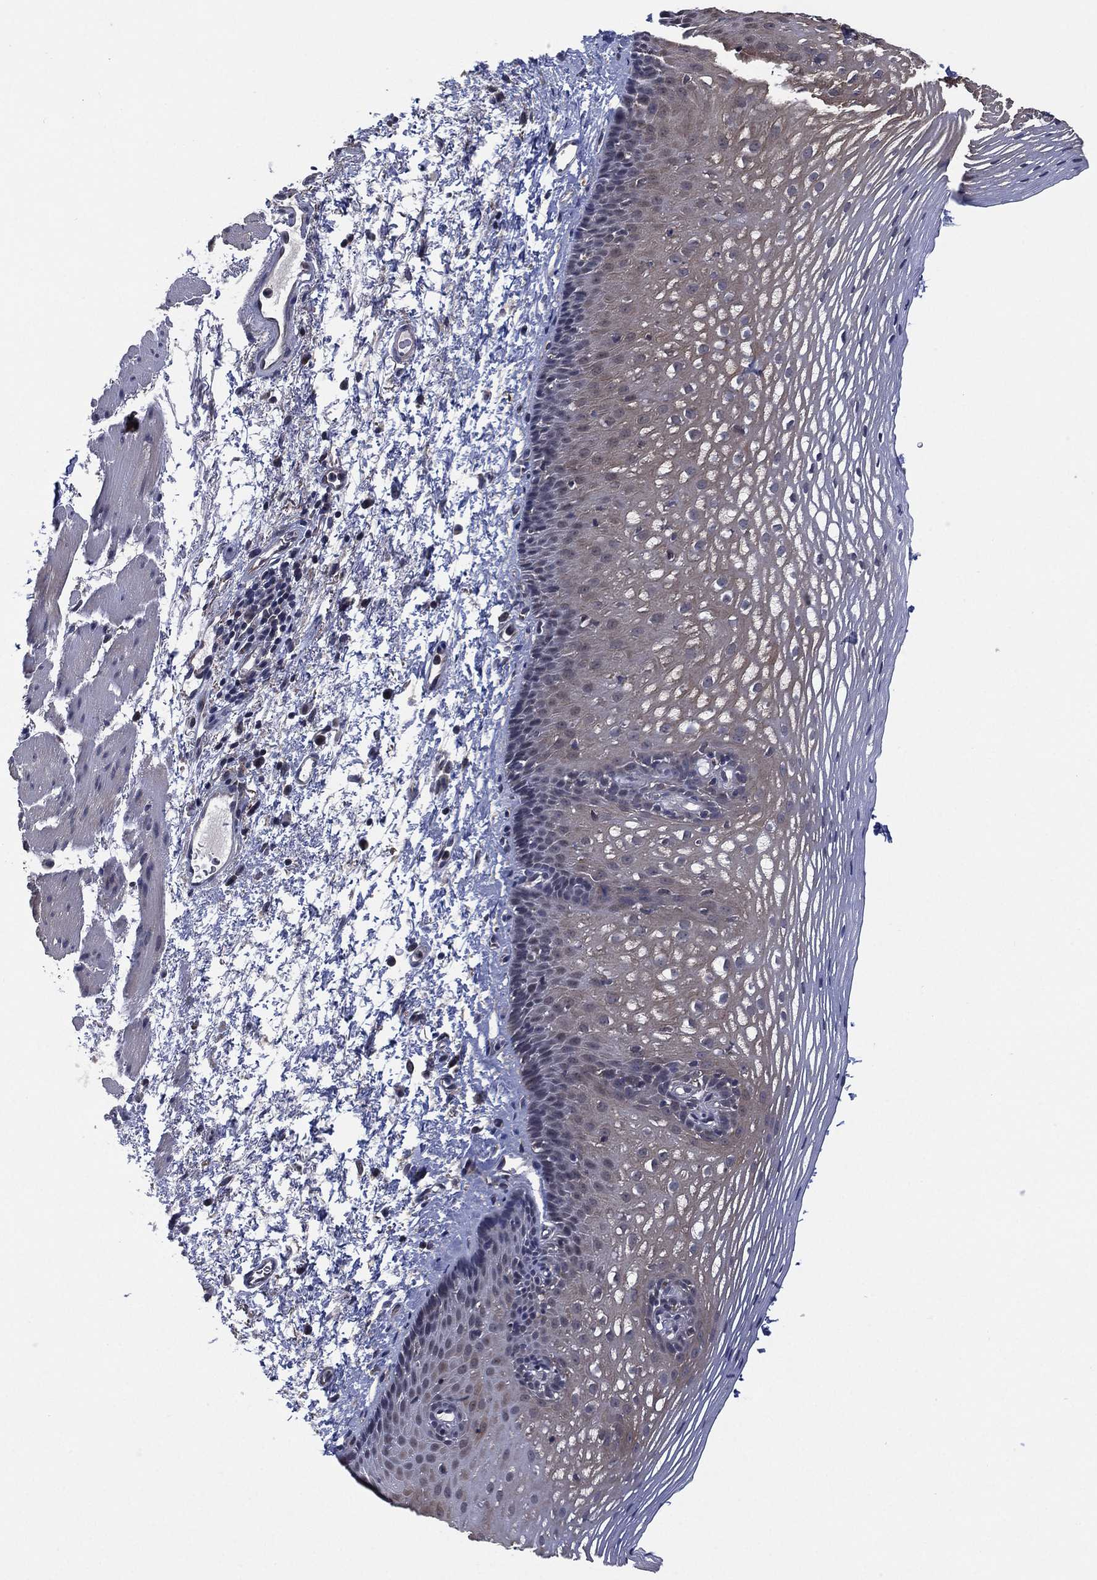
{"staining": {"intensity": "negative", "quantity": "none", "location": "none"}, "tissue": "esophagus", "cell_type": "Squamous epithelial cells", "image_type": "normal", "snomed": [{"axis": "morphology", "description": "Normal tissue, NOS"}, {"axis": "topography", "description": "Esophagus"}], "caption": "The histopathology image exhibits no staining of squamous epithelial cells in unremarkable esophagus.", "gene": "SELENOO", "patient": {"sex": "male", "age": 76}}